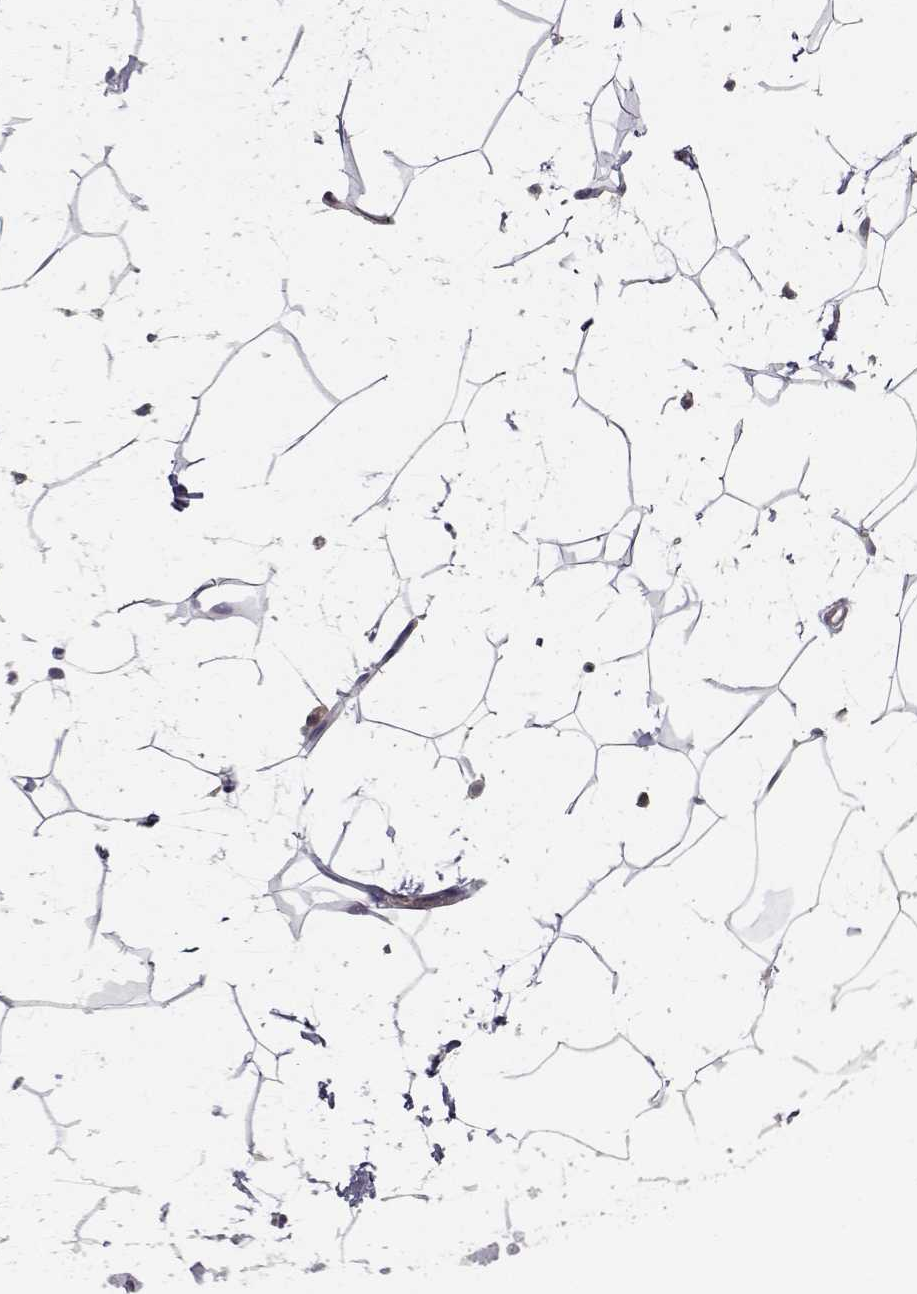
{"staining": {"intensity": "negative", "quantity": "none", "location": "none"}, "tissue": "breast", "cell_type": "Adipocytes", "image_type": "normal", "snomed": [{"axis": "morphology", "description": "Normal tissue, NOS"}, {"axis": "topography", "description": "Breast"}], "caption": "A high-resolution micrograph shows immunohistochemistry staining of unremarkable breast, which displays no significant positivity in adipocytes. The staining was performed using DAB (3,3'-diaminobenzidine) to visualize the protein expression in brown, while the nuclei were stained in blue with hematoxylin (Magnification: 20x).", "gene": "ENTPD8", "patient": {"sex": "female", "age": 32}}